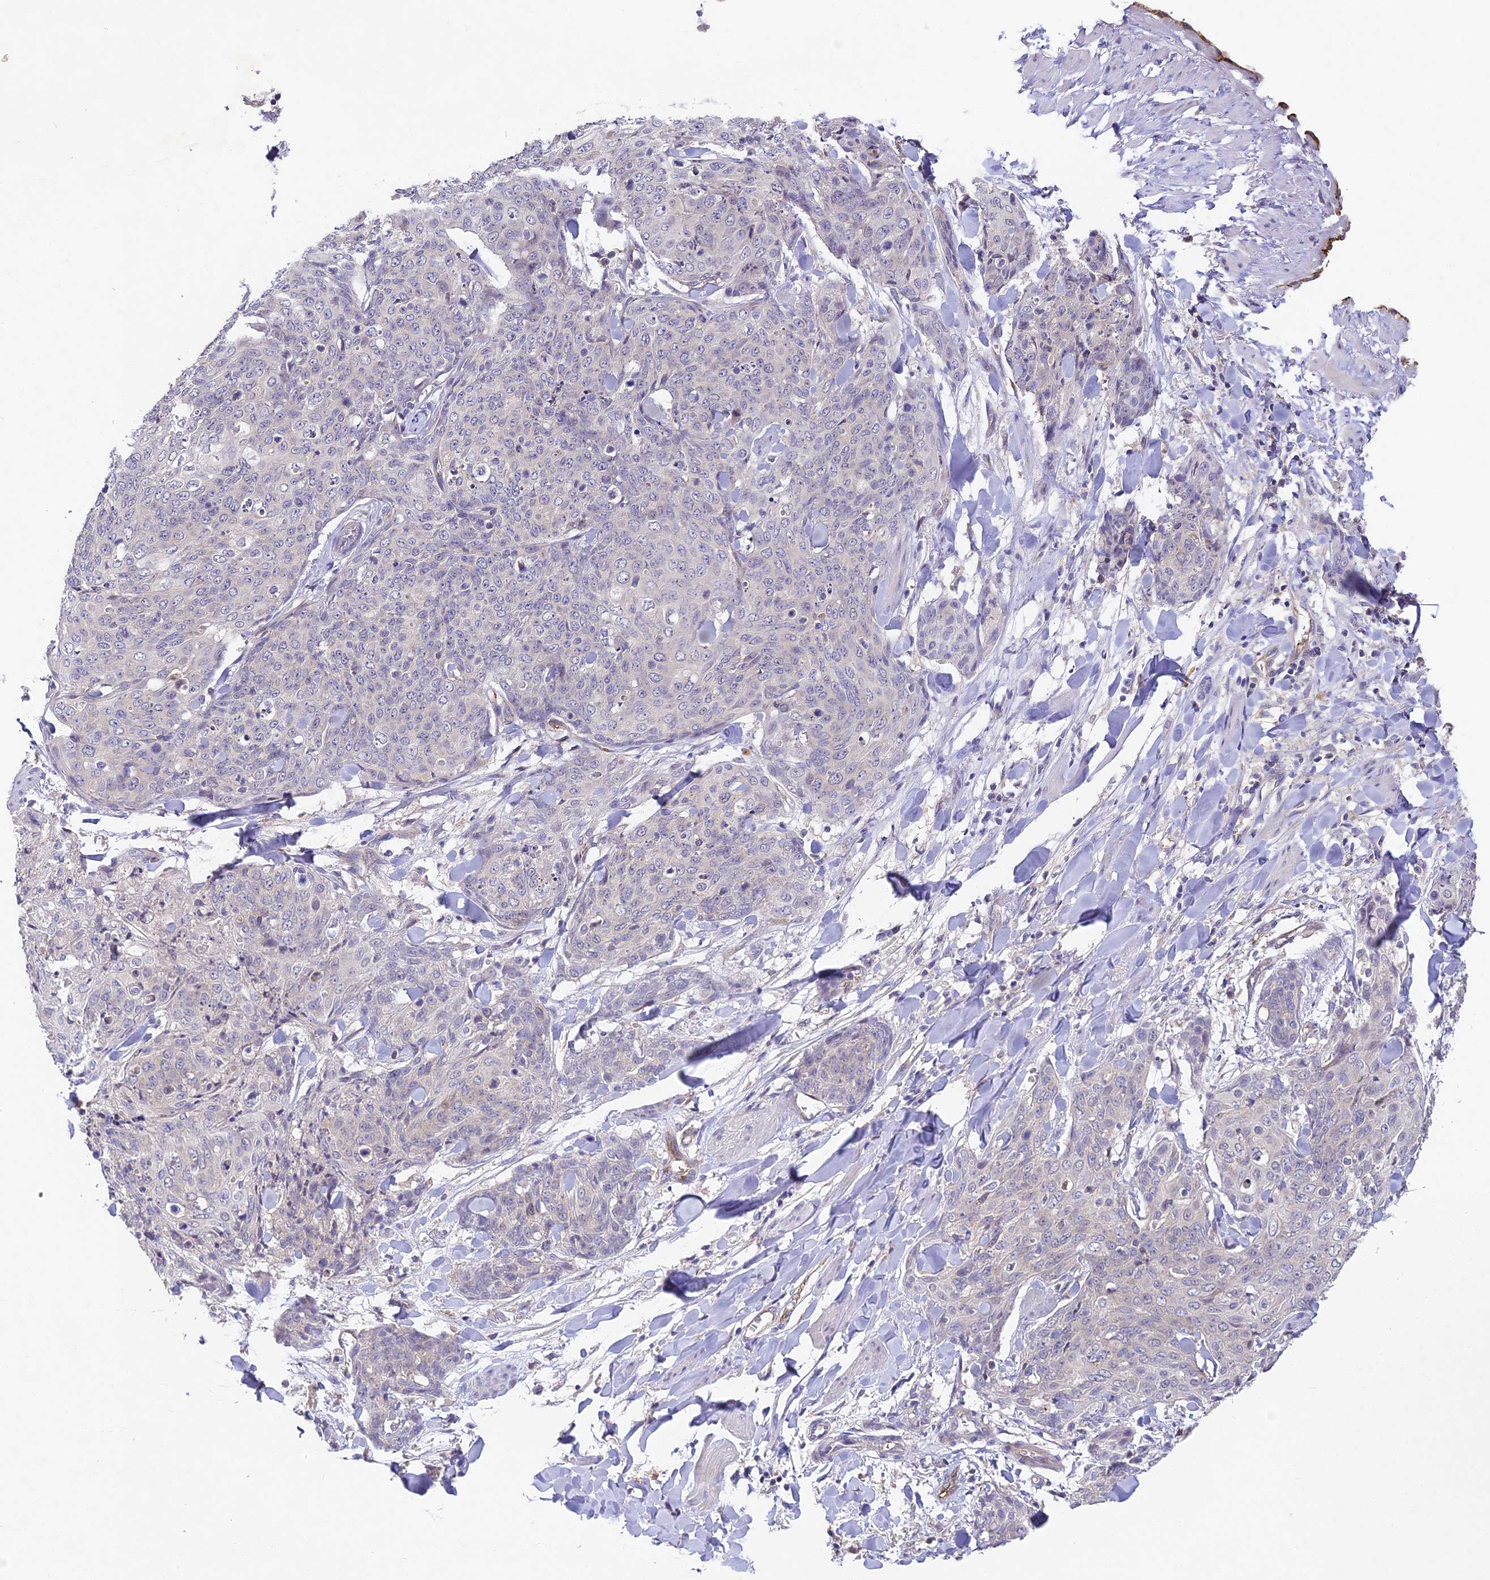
{"staining": {"intensity": "negative", "quantity": "none", "location": "none"}, "tissue": "skin cancer", "cell_type": "Tumor cells", "image_type": "cancer", "snomed": [{"axis": "morphology", "description": "Squamous cell carcinoma, NOS"}, {"axis": "topography", "description": "Skin"}, {"axis": "topography", "description": "Vulva"}], "caption": "A micrograph of human squamous cell carcinoma (skin) is negative for staining in tumor cells.", "gene": "DNAAF10", "patient": {"sex": "female", "age": 85}}